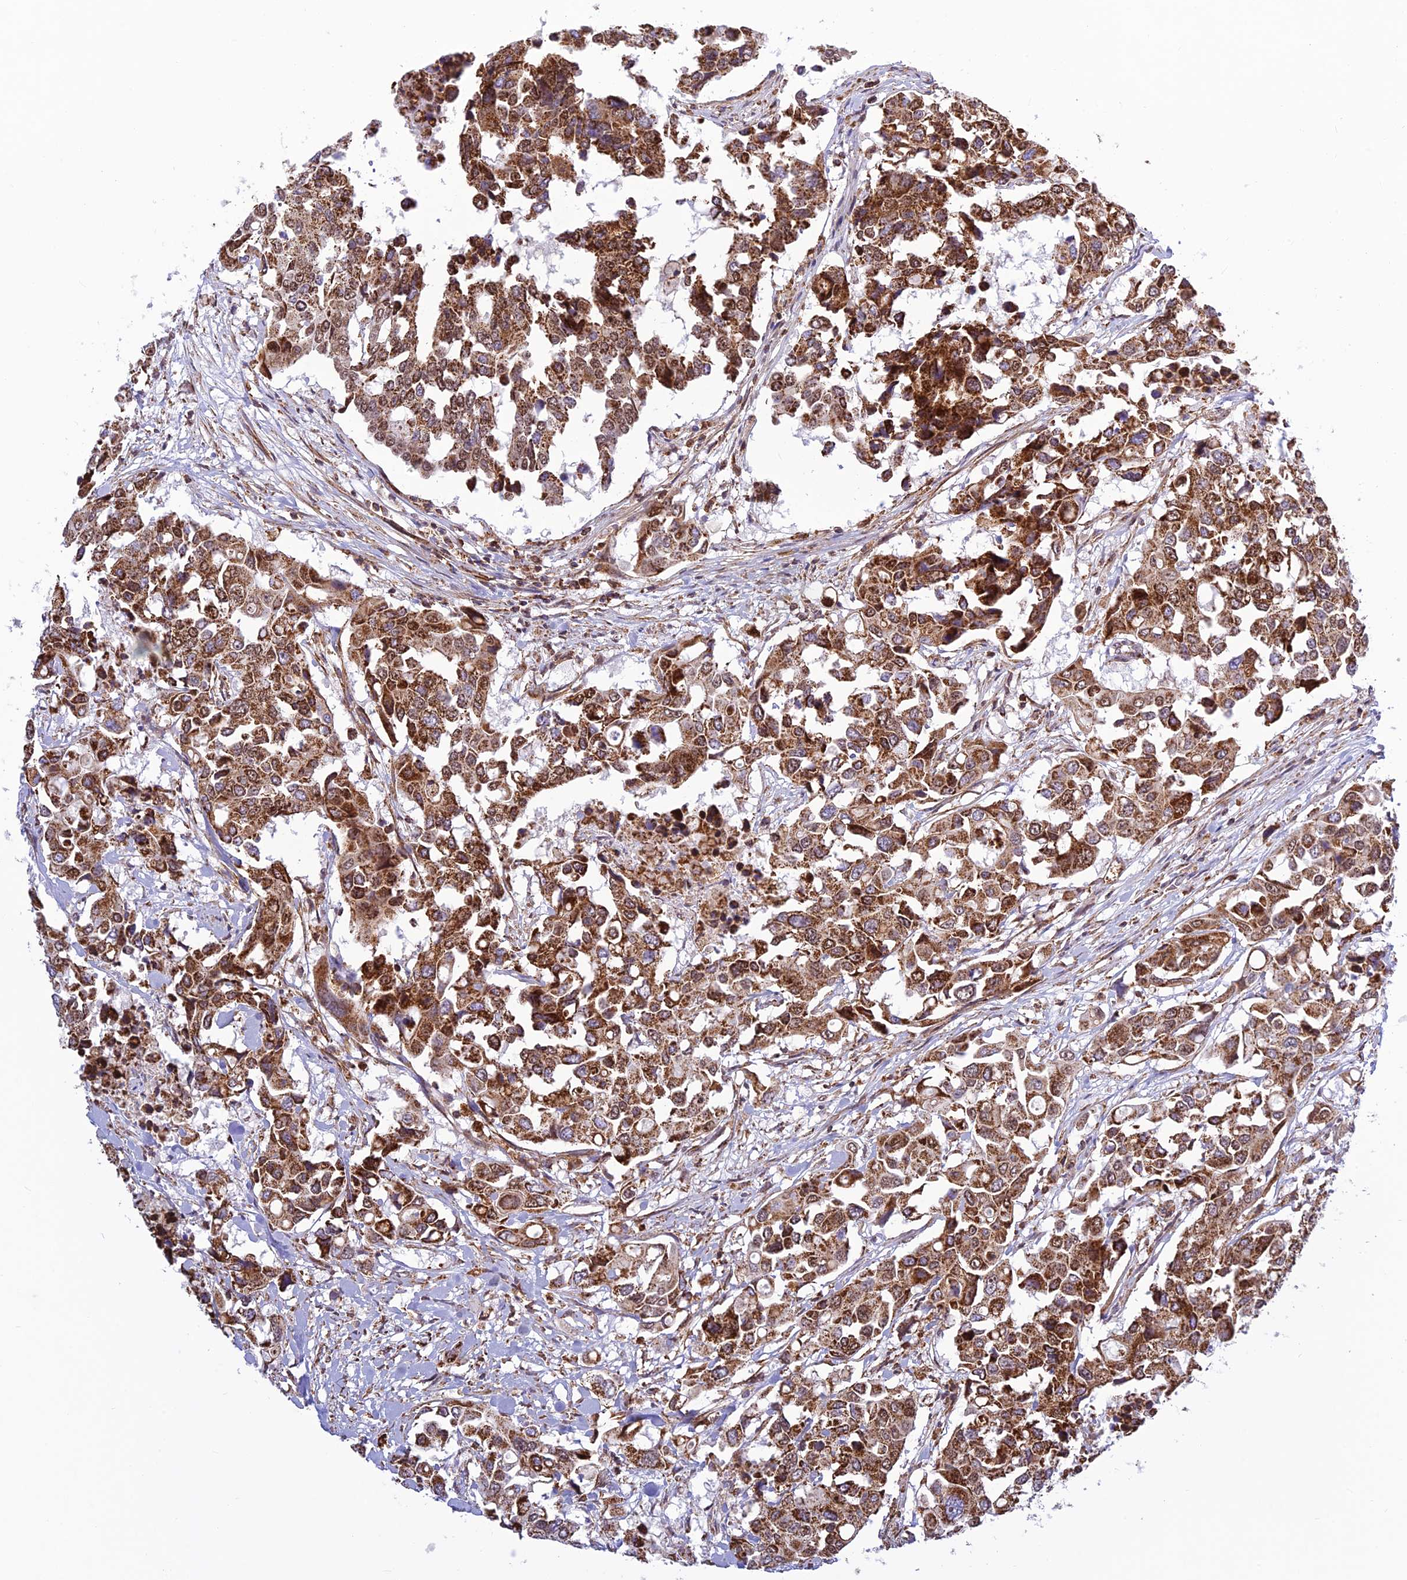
{"staining": {"intensity": "strong", "quantity": ">75%", "location": "cytoplasmic/membranous,nuclear"}, "tissue": "colorectal cancer", "cell_type": "Tumor cells", "image_type": "cancer", "snomed": [{"axis": "morphology", "description": "Adenocarcinoma, NOS"}, {"axis": "topography", "description": "Colon"}], "caption": "Colorectal cancer stained with IHC shows strong cytoplasmic/membranous and nuclear positivity in approximately >75% of tumor cells.", "gene": "POLR1G", "patient": {"sex": "male", "age": 77}}